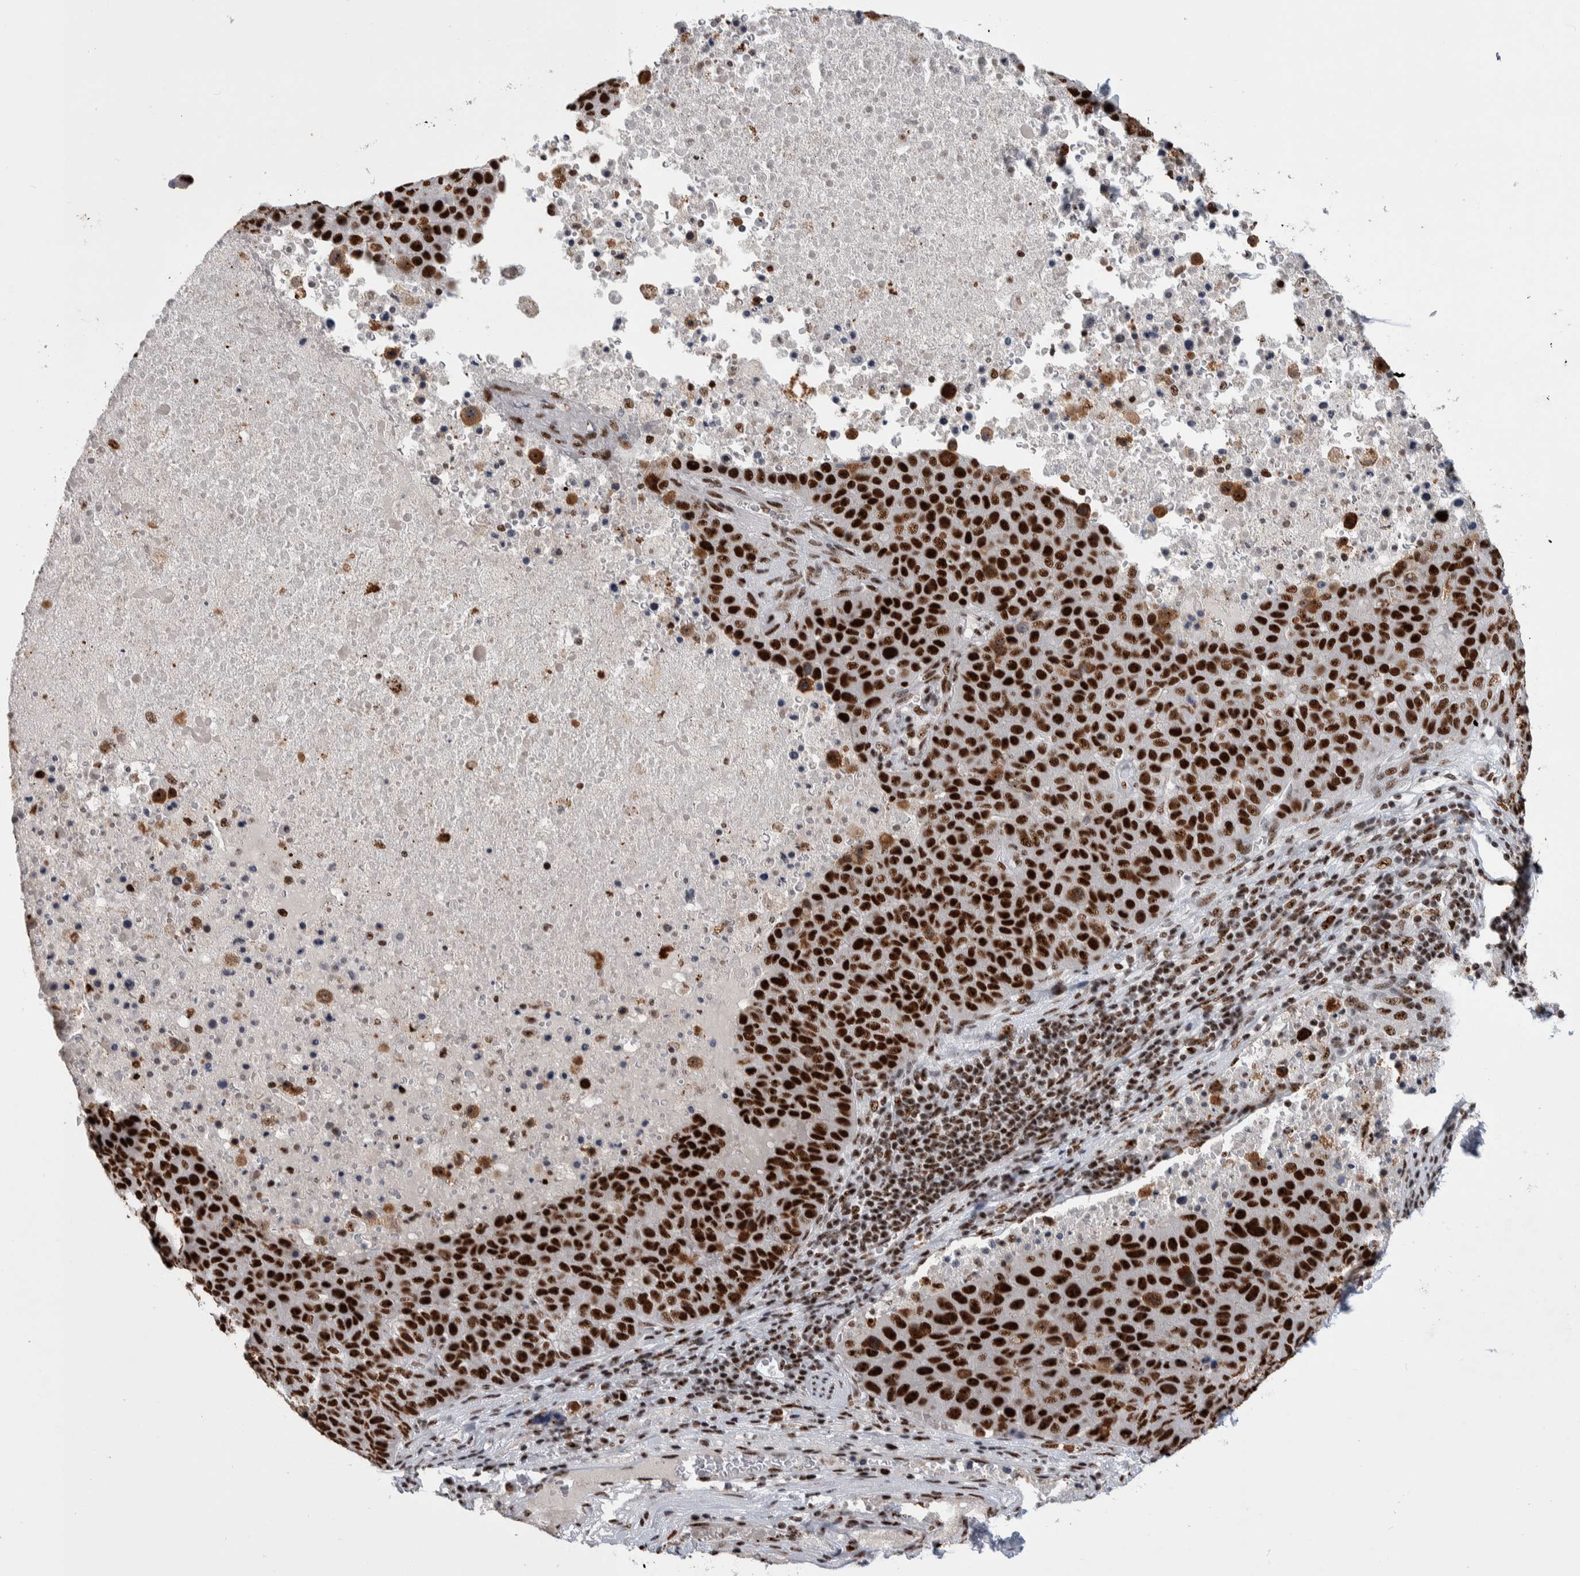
{"staining": {"intensity": "strong", "quantity": ">75%", "location": "nuclear"}, "tissue": "pancreatic cancer", "cell_type": "Tumor cells", "image_type": "cancer", "snomed": [{"axis": "morphology", "description": "Adenocarcinoma, NOS"}, {"axis": "topography", "description": "Pancreas"}], "caption": "This image displays immunohistochemistry (IHC) staining of human pancreatic cancer (adenocarcinoma), with high strong nuclear expression in approximately >75% of tumor cells.", "gene": "NCL", "patient": {"sex": "female", "age": 61}}